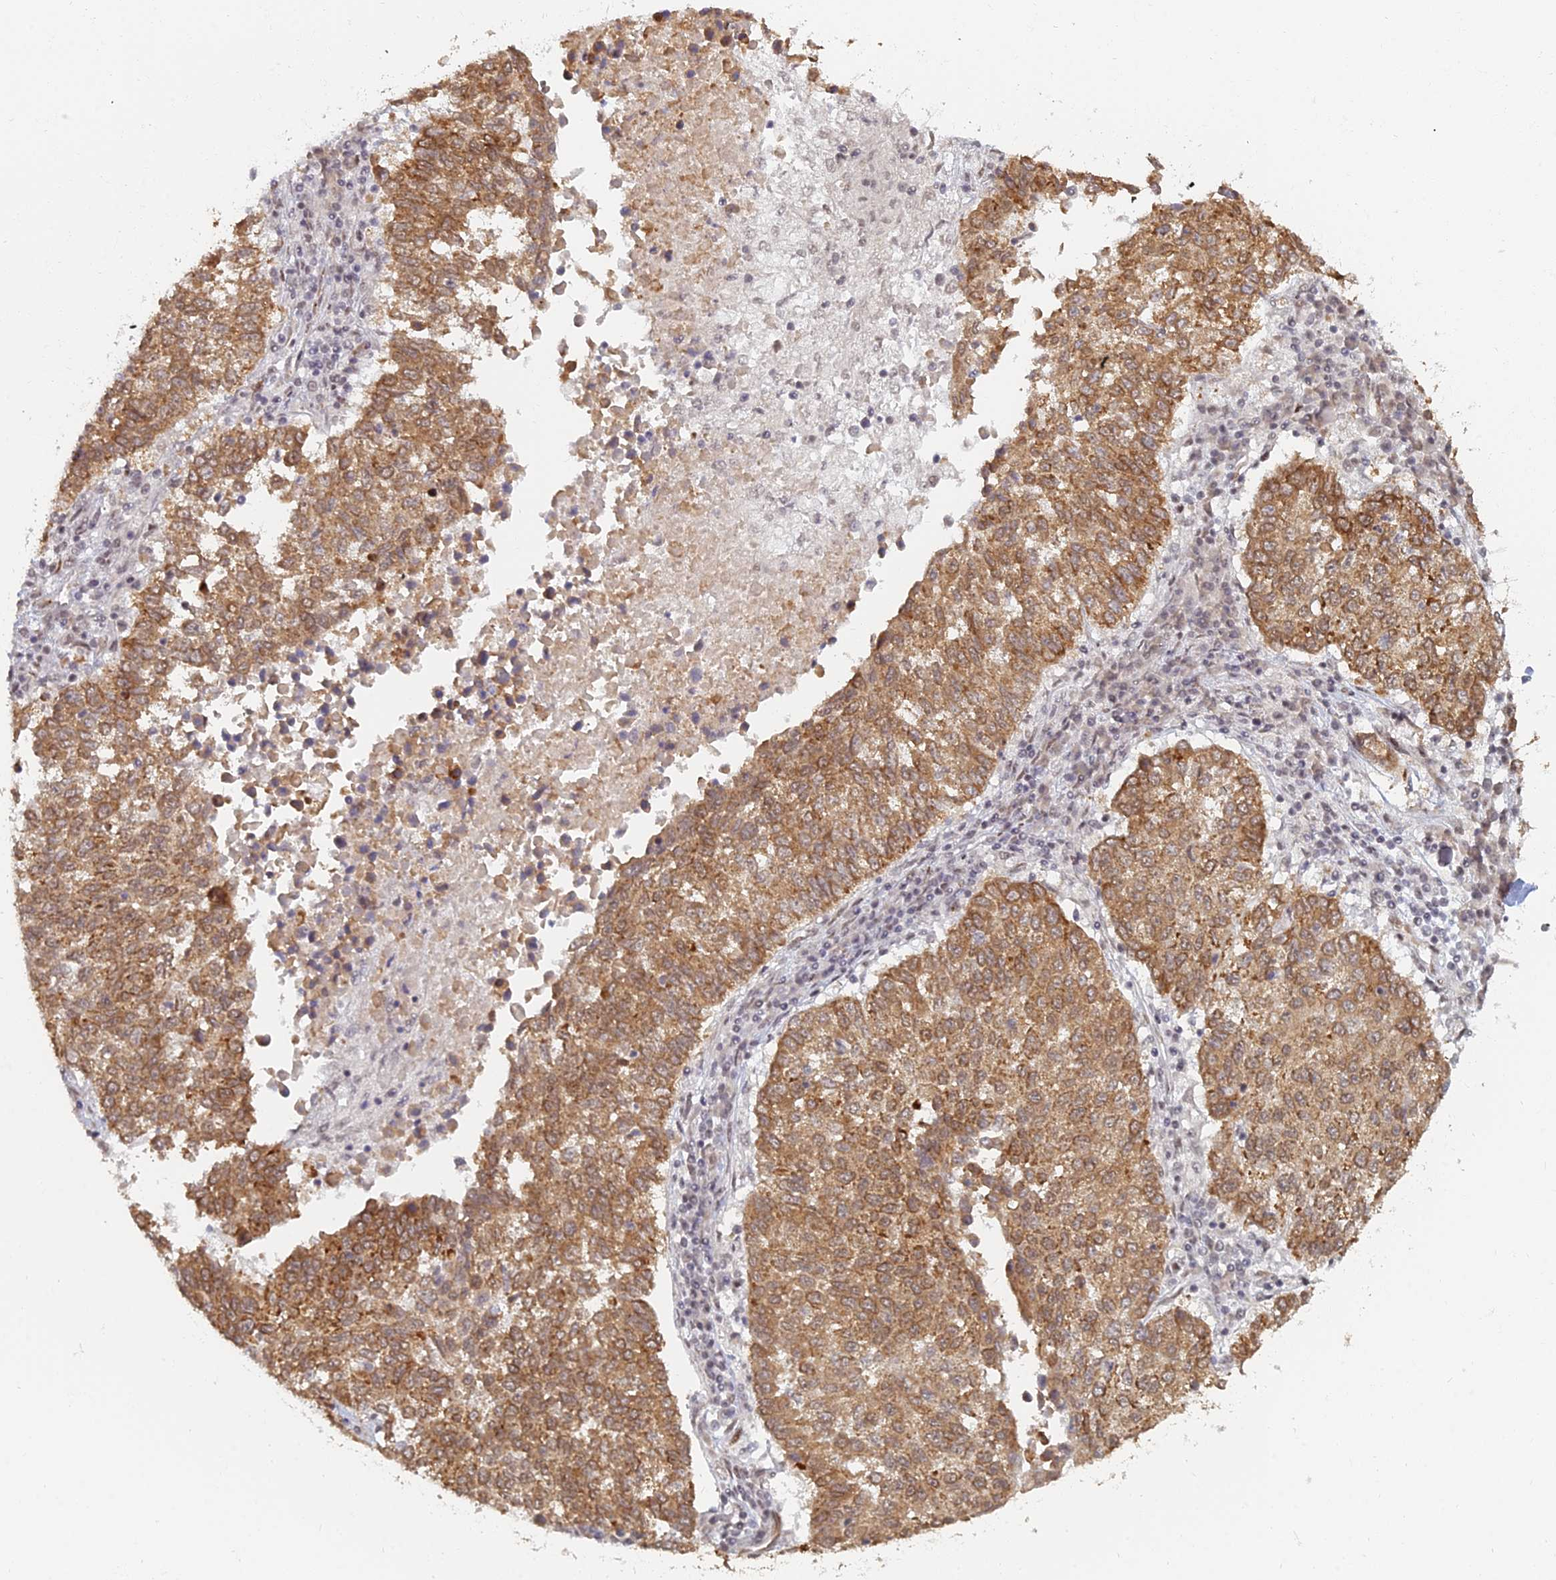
{"staining": {"intensity": "moderate", "quantity": ">75%", "location": "cytoplasmic/membranous"}, "tissue": "lung cancer", "cell_type": "Tumor cells", "image_type": "cancer", "snomed": [{"axis": "morphology", "description": "Squamous cell carcinoma, NOS"}, {"axis": "topography", "description": "Lung"}], "caption": "Immunohistochemical staining of human lung squamous cell carcinoma demonstrates medium levels of moderate cytoplasmic/membranous staining in approximately >75% of tumor cells. The protein of interest is shown in brown color, while the nuclei are stained blue.", "gene": "ABCA2", "patient": {"sex": "male", "age": 73}}